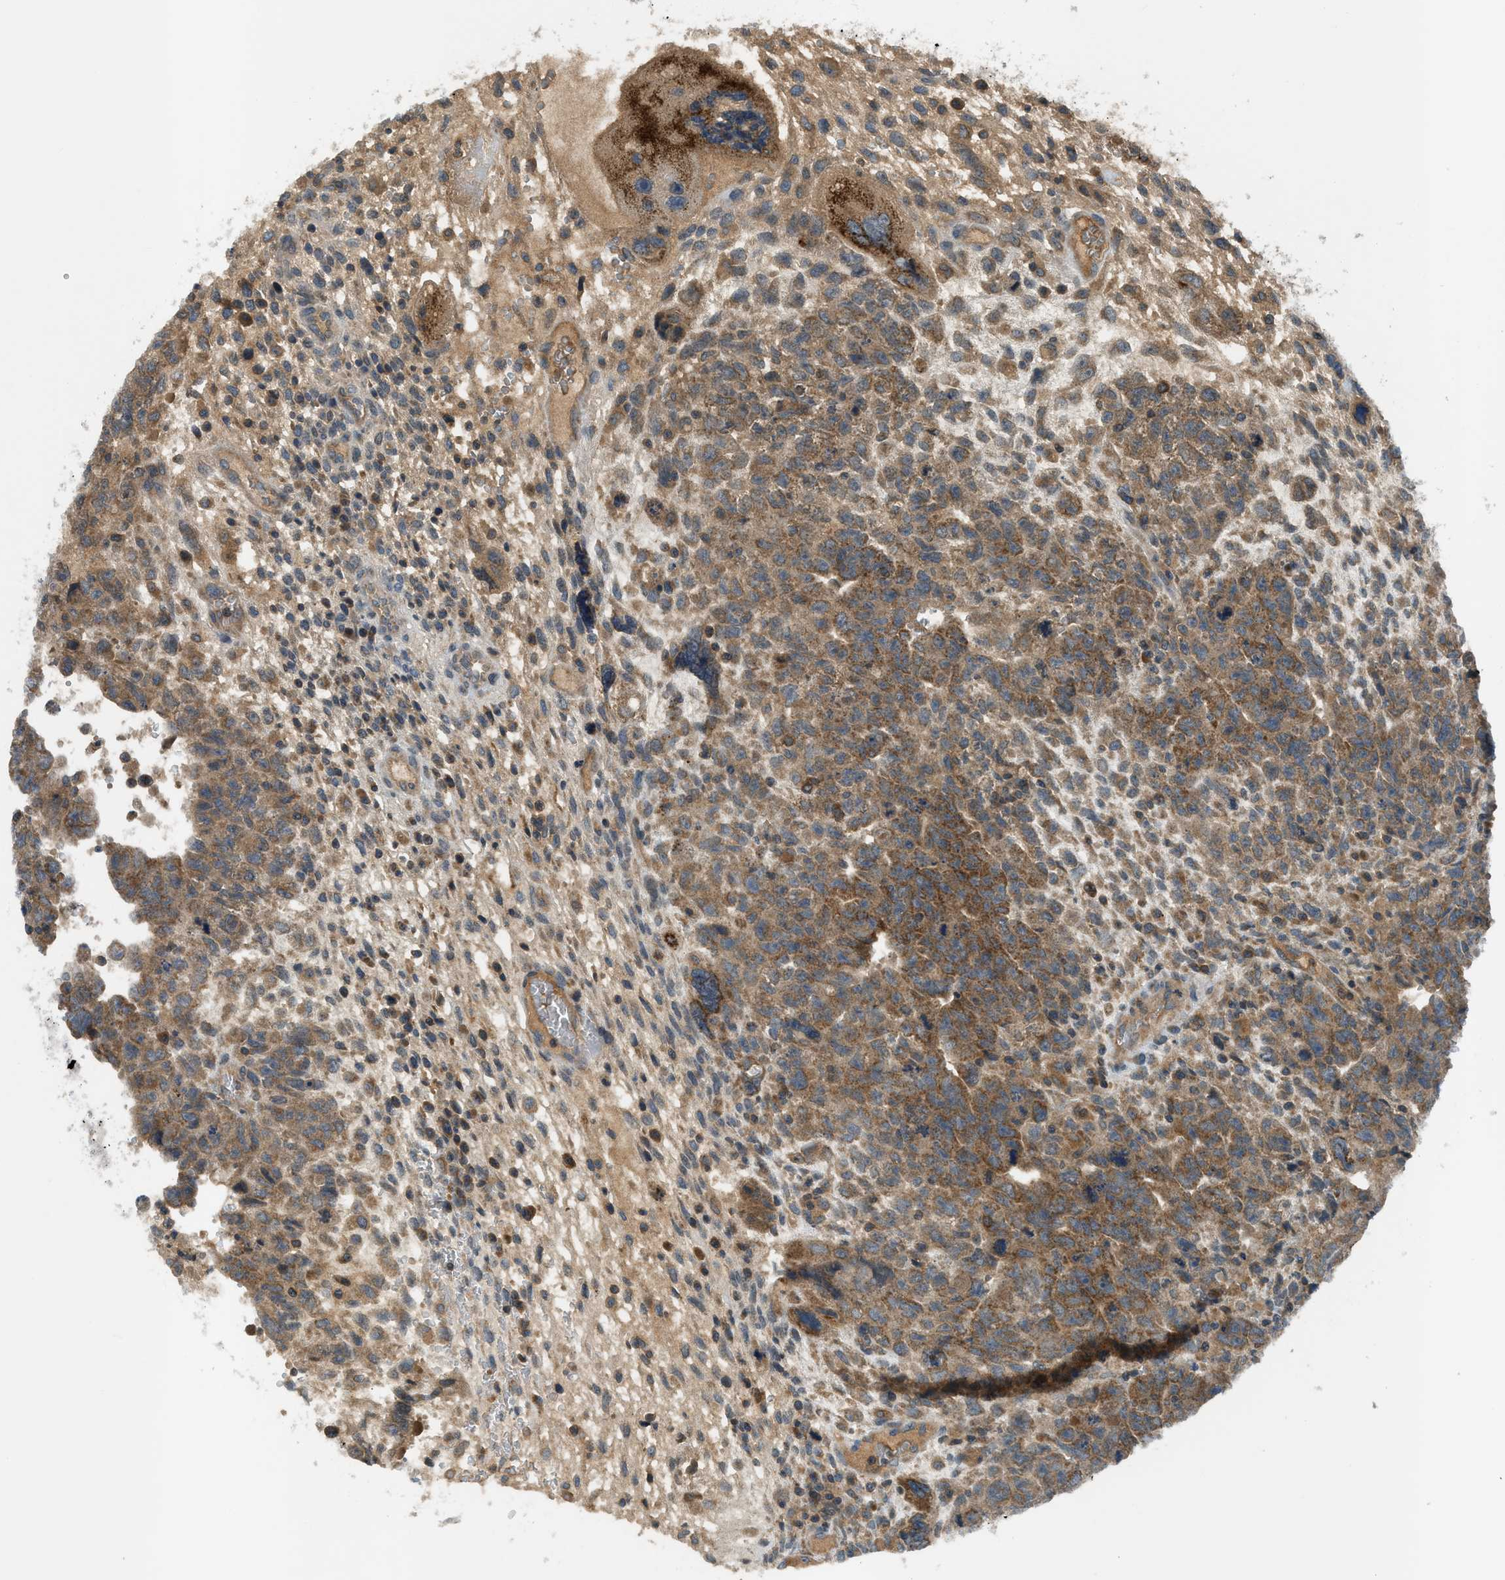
{"staining": {"intensity": "moderate", "quantity": ">75%", "location": "cytoplasmic/membranous"}, "tissue": "testis cancer", "cell_type": "Tumor cells", "image_type": "cancer", "snomed": [{"axis": "morphology", "description": "Carcinoma, Embryonal, NOS"}, {"axis": "topography", "description": "Testis"}], "caption": "An image of testis cancer stained for a protein displays moderate cytoplasmic/membranous brown staining in tumor cells. (DAB IHC with brightfield microscopy, high magnification).", "gene": "PAFAH2", "patient": {"sex": "male", "age": 28}}